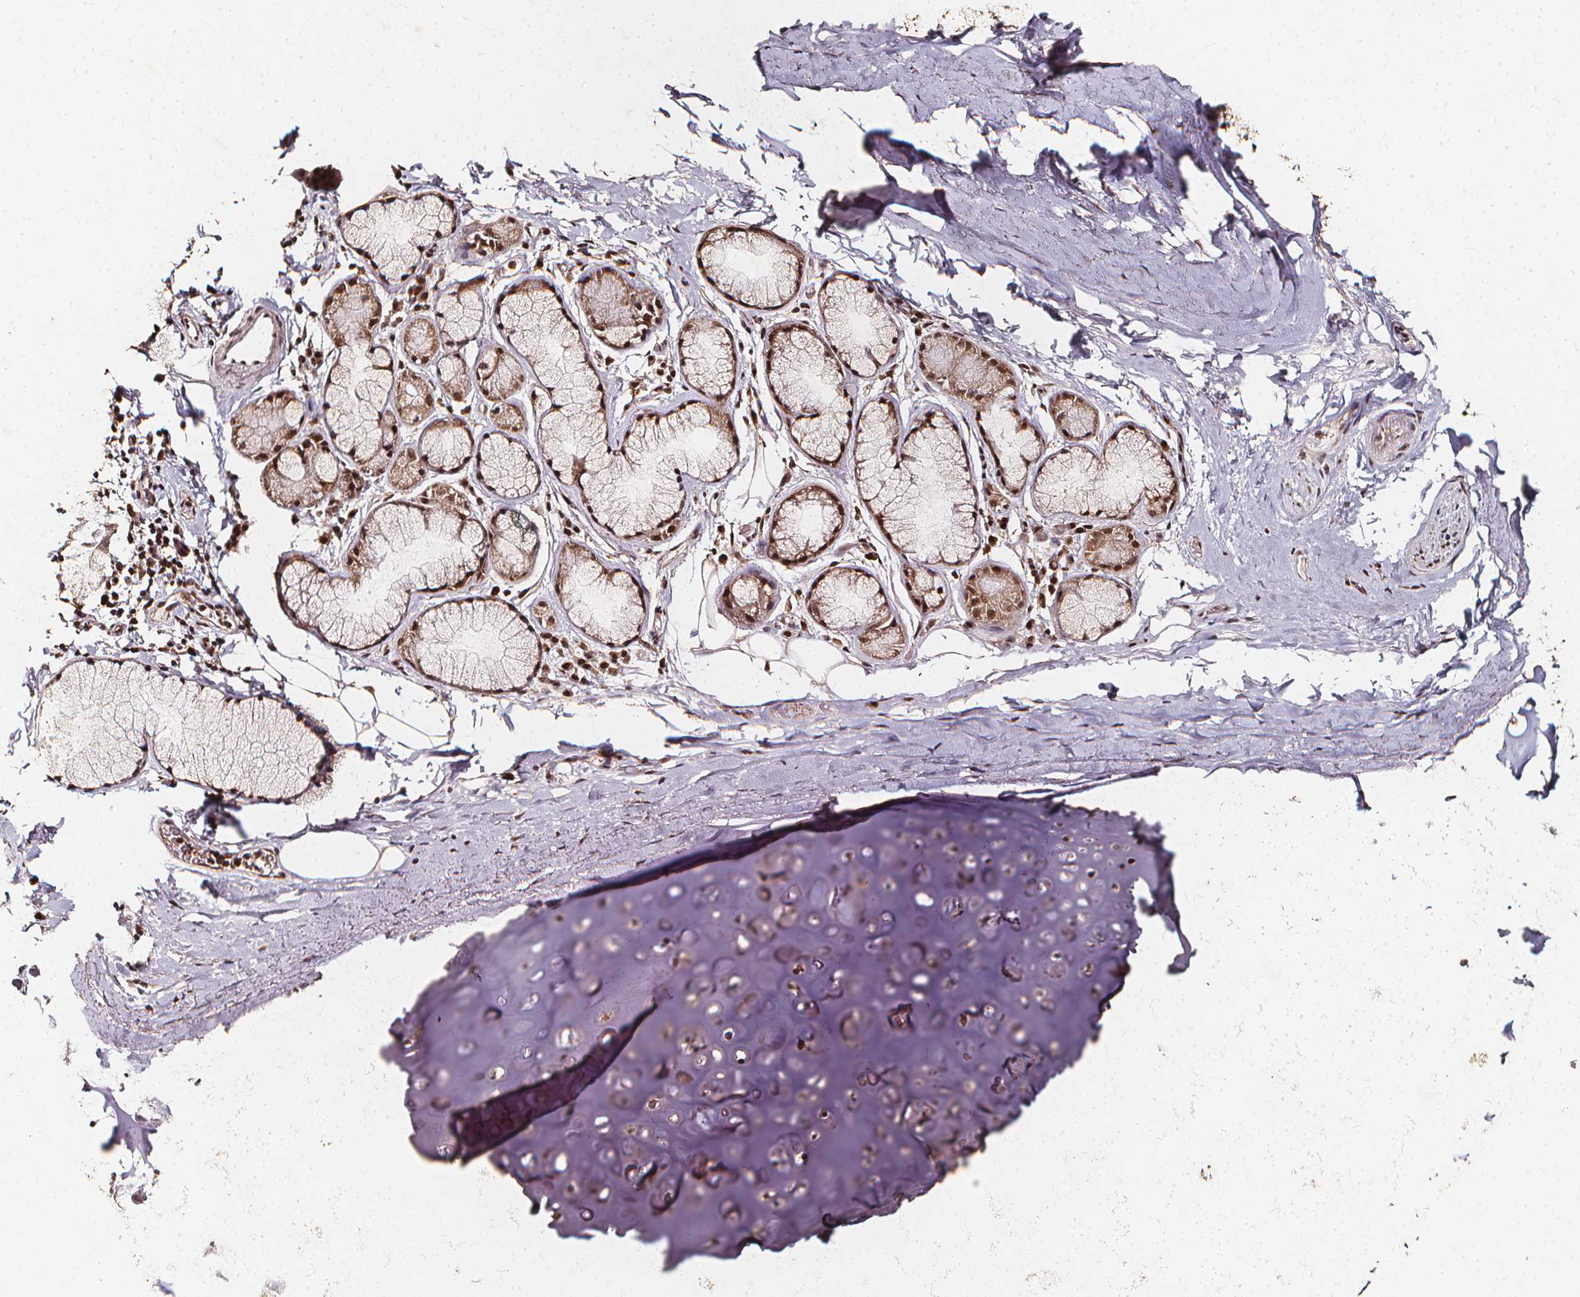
{"staining": {"intensity": "weak", "quantity": ">75%", "location": "cytoplasmic/membranous,nuclear"}, "tissue": "adipose tissue", "cell_type": "Adipocytes", "image_type": "normal", "snomed": [{"axis": "morphology", "description": "Normal tissue, NOS"}, {"axis": "topography", "description": "Bronchus"}, {"axis": "topography", "description": "Lung"}], "caption": "Immunohistochemical staining of unremarkable adipose tissue displays weak cytoplasmic/membranous,nuclear protein positivity in about >75% of adipocytes.", "gene": "SMN1", "patient": {"sex": "female", "age": 57}}